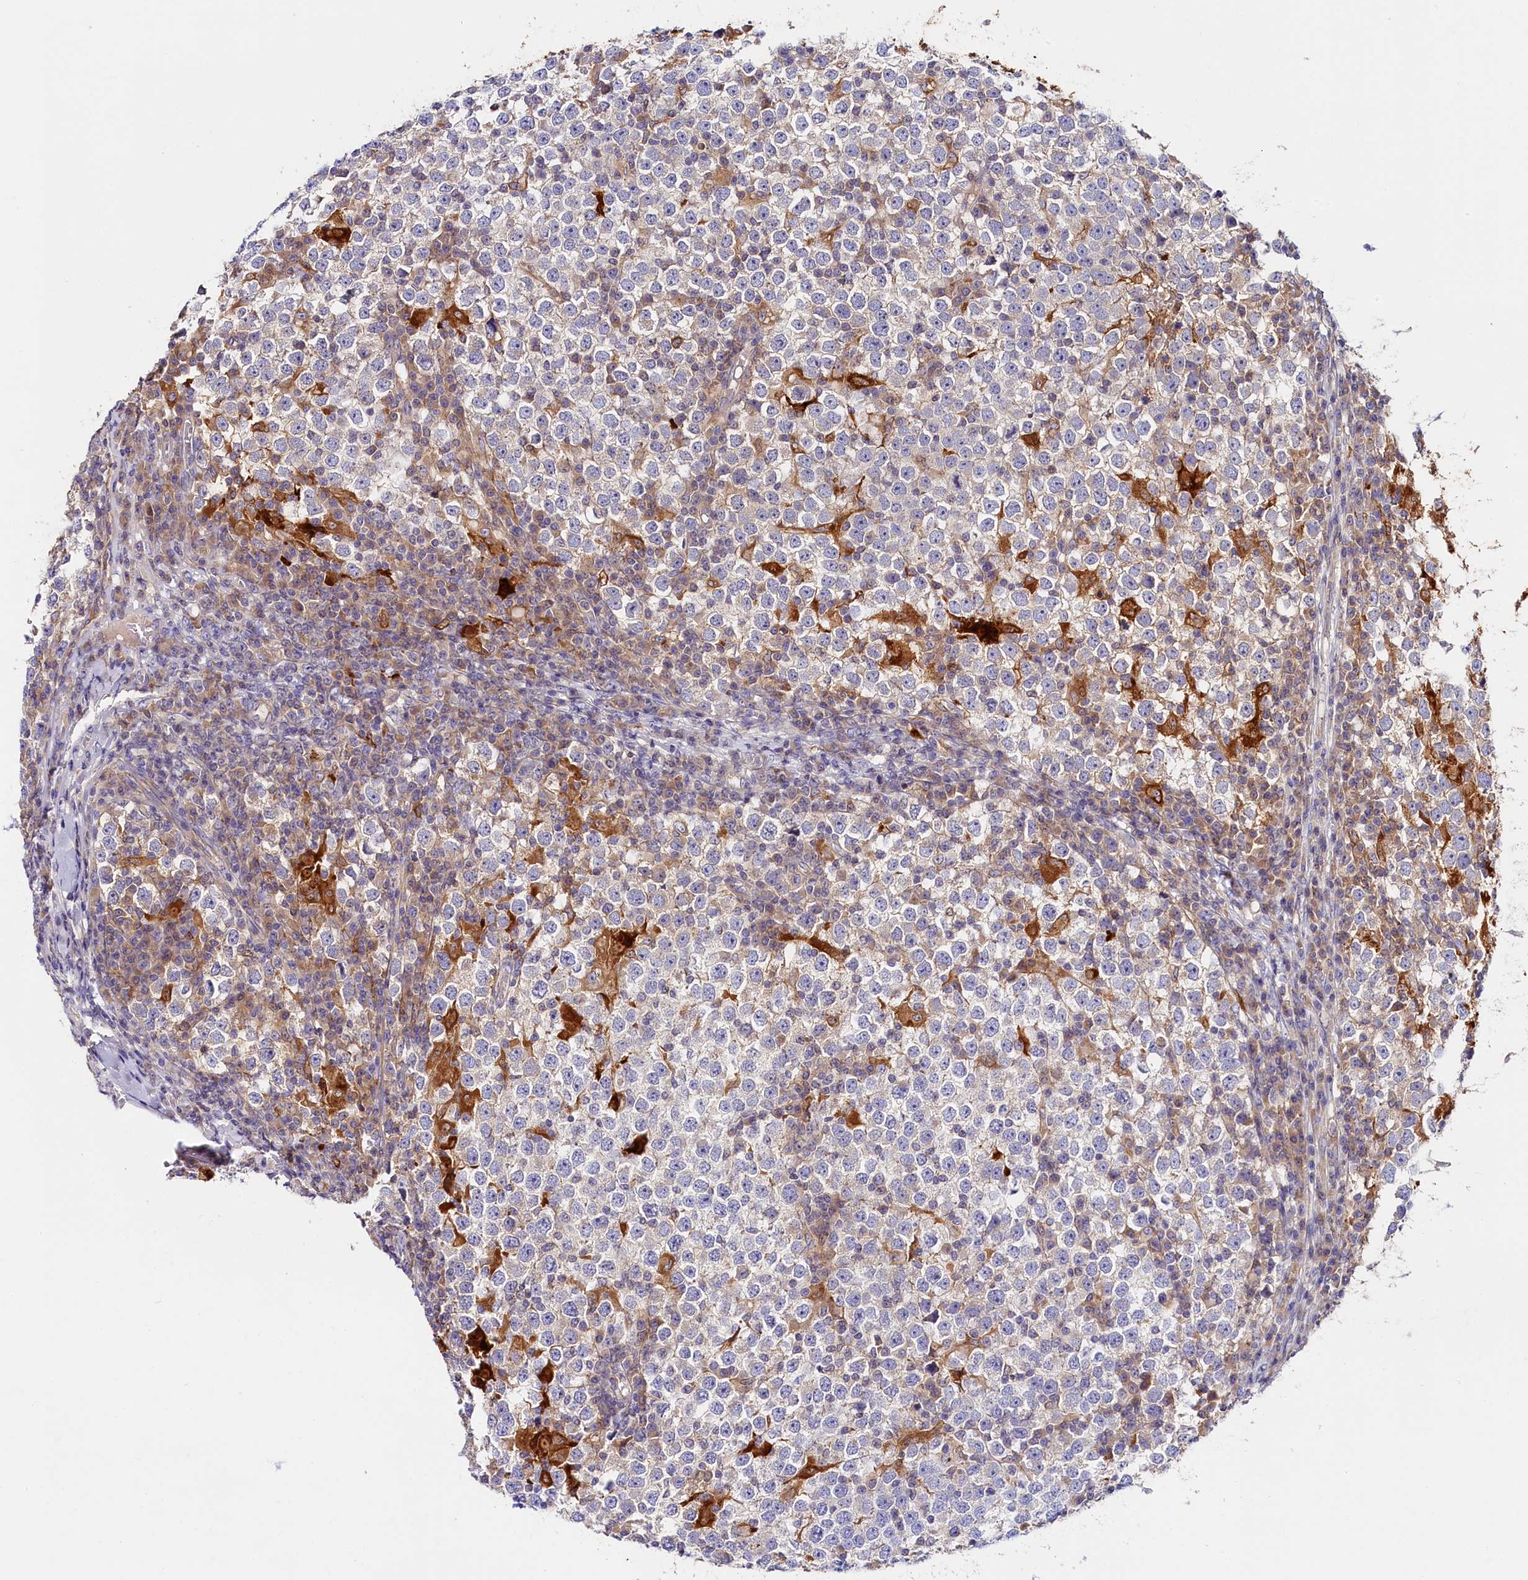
{"staining": {"intensity": "negative", "quantity": "none", "location": "none"}, "tissue": "testis cancer", "cell_type": "Tumor cells", "image_type": "cancer", "snomed": [{"axis": "morphology", "description": "Seminoma, NOS"}, {"axis": "topography", "description": "Testis"}], "caption": "There is no significant staining in tumor cells of seminoma (testis).", "gene": "KATNB1", "patient": {"sex": "male", "age": 65}}